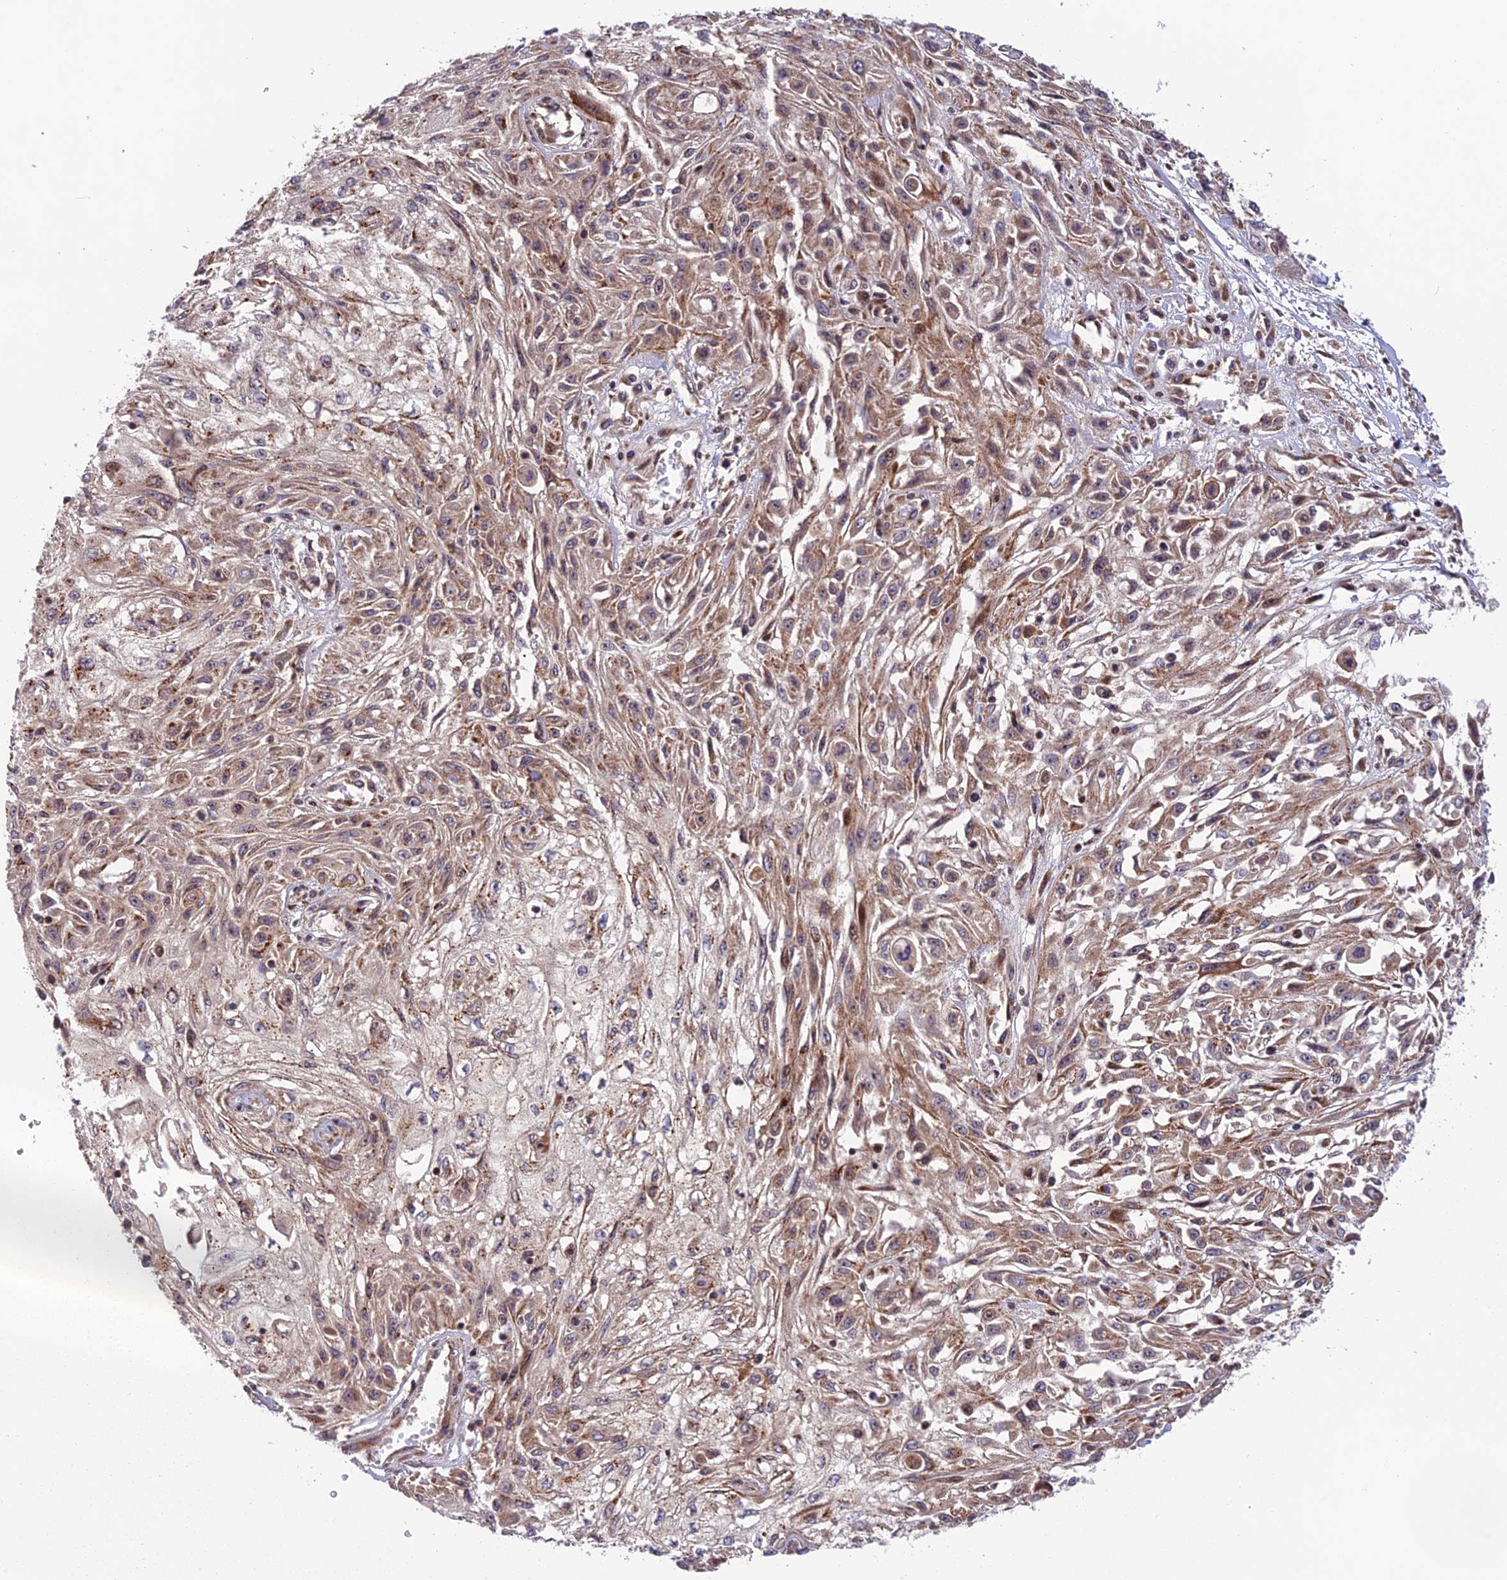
{"staining": {"intensity": "weak", "quantity": "25%-75%", "location": "cytoplasmic/membranous"}, "tissue": "skin cancer", "cell_type": "Tumor cells", "image_type": "cancer", "snomed": [{"axis": "morphology", "description": "Squamous cell carcinoma, NOS"}, {"axis": "morphology", "description": "Squamous cell carcinoma, metastatic, NOS"}, {"axis": "topography", "description": "Skin"}, {"axis": "topography", "description": "Lymph node"}], "caption": "Skin cancer (metastatic squamous cell carcinoma) was stained to show a protein in brown. There is low levels of weak cytoplasmic/membranous staining in approximately 25%-75% of tumor cells.", "gene": "SMIM7", "patient": {"sex": "male", "age": 75}}